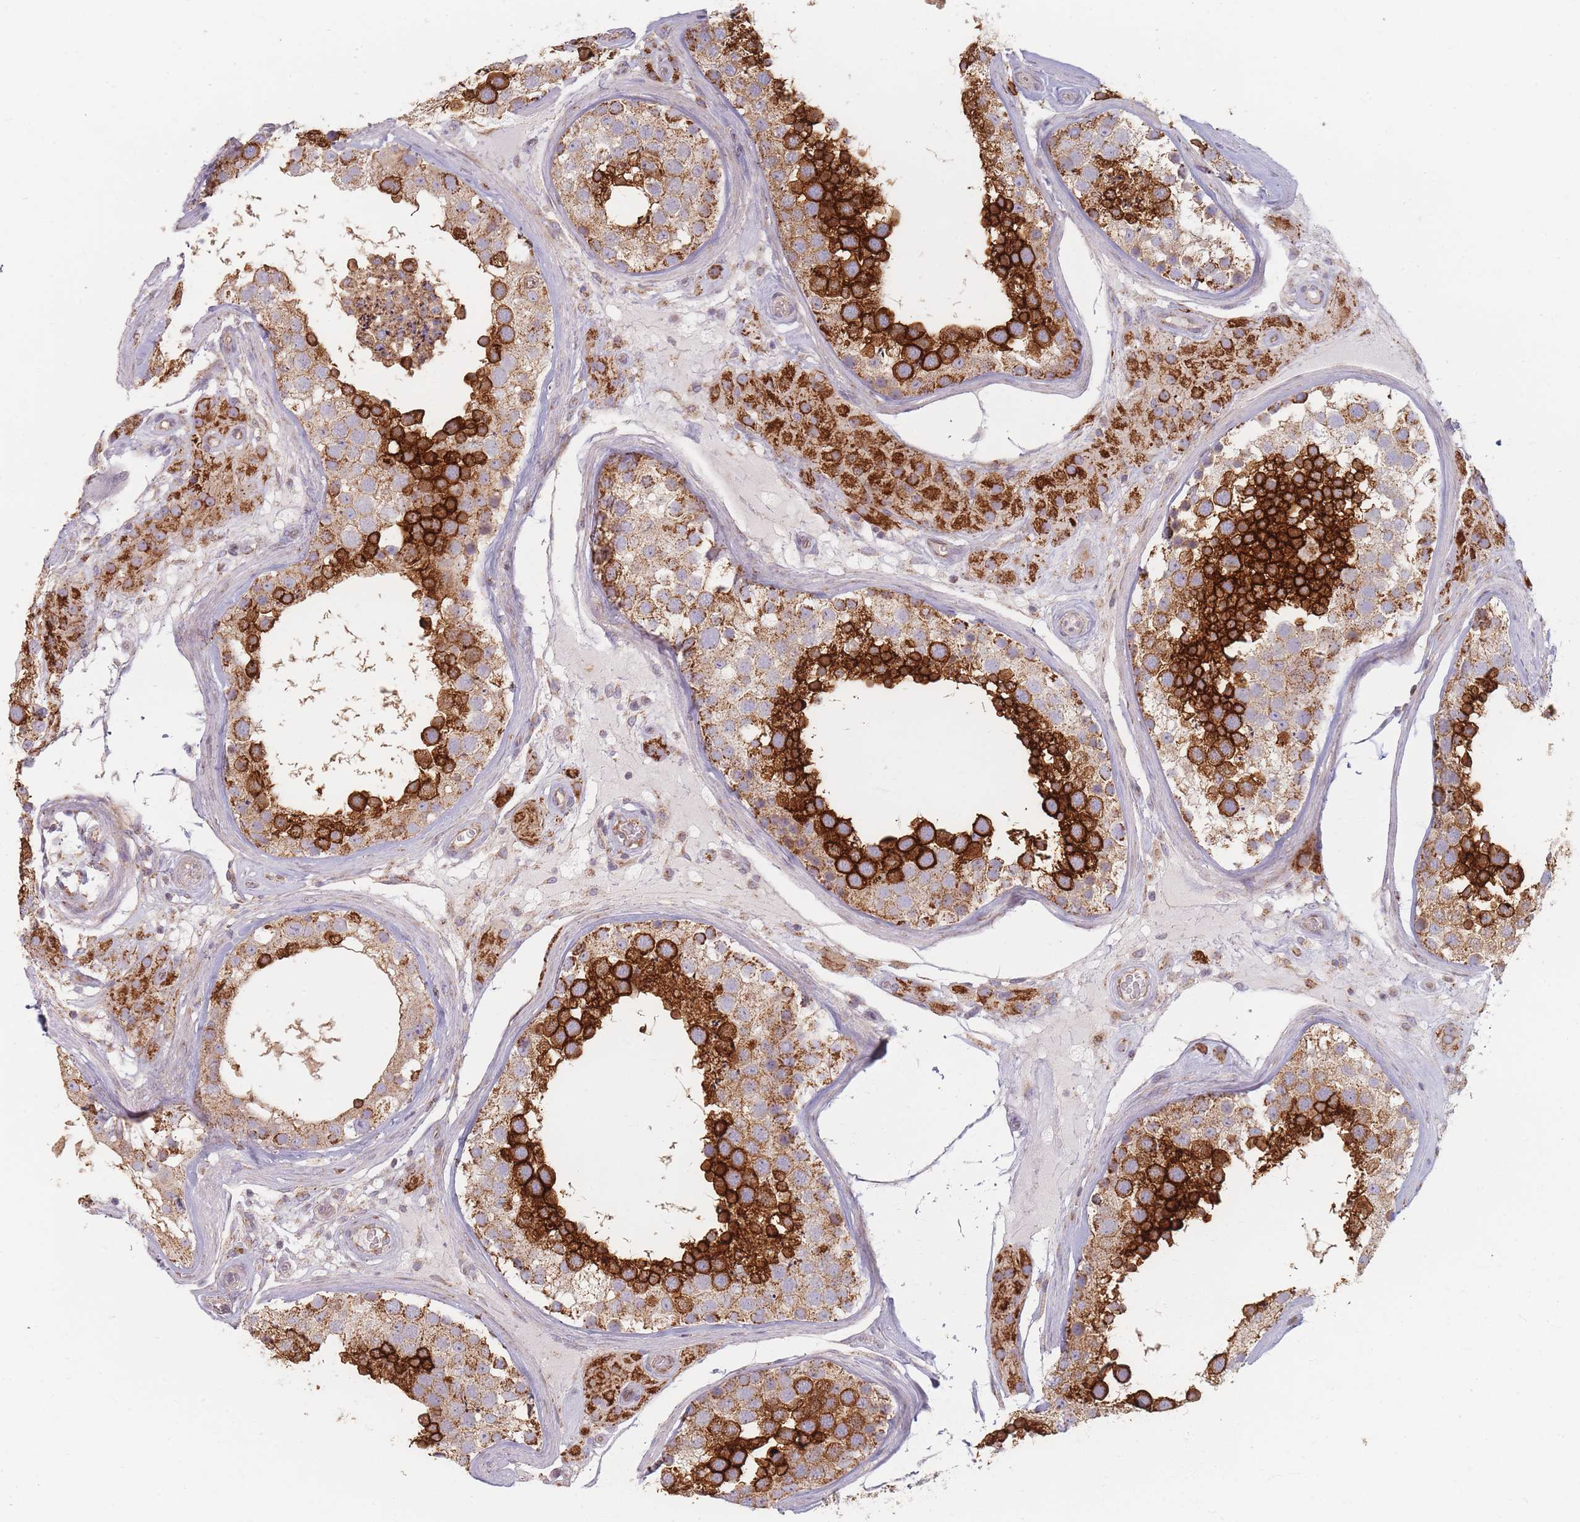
{"staining": {"intensity": "strong", "quantity": ">75%", "location": "cytoplasmic/membranous"}, "tissue": "testis", "cell_type": "Cells in seminiferous ducts", "image_type": "normal", "snomed": [{"axis": "morphology", "description": "Normal tissue, NOS"}, {"axis": "topography", "description": "Testis"}], "caption": "This image displays normal testis stained with immunohistochemistry (IHC) to label a protein in brown. The cytoplasmic/membranous of cells in seminiferous ducts show strong positivity for the protein. Nuclei are counter-stained blue.", "gene": "ESRP2", "patient": {"sex": "male", "age": 46}}